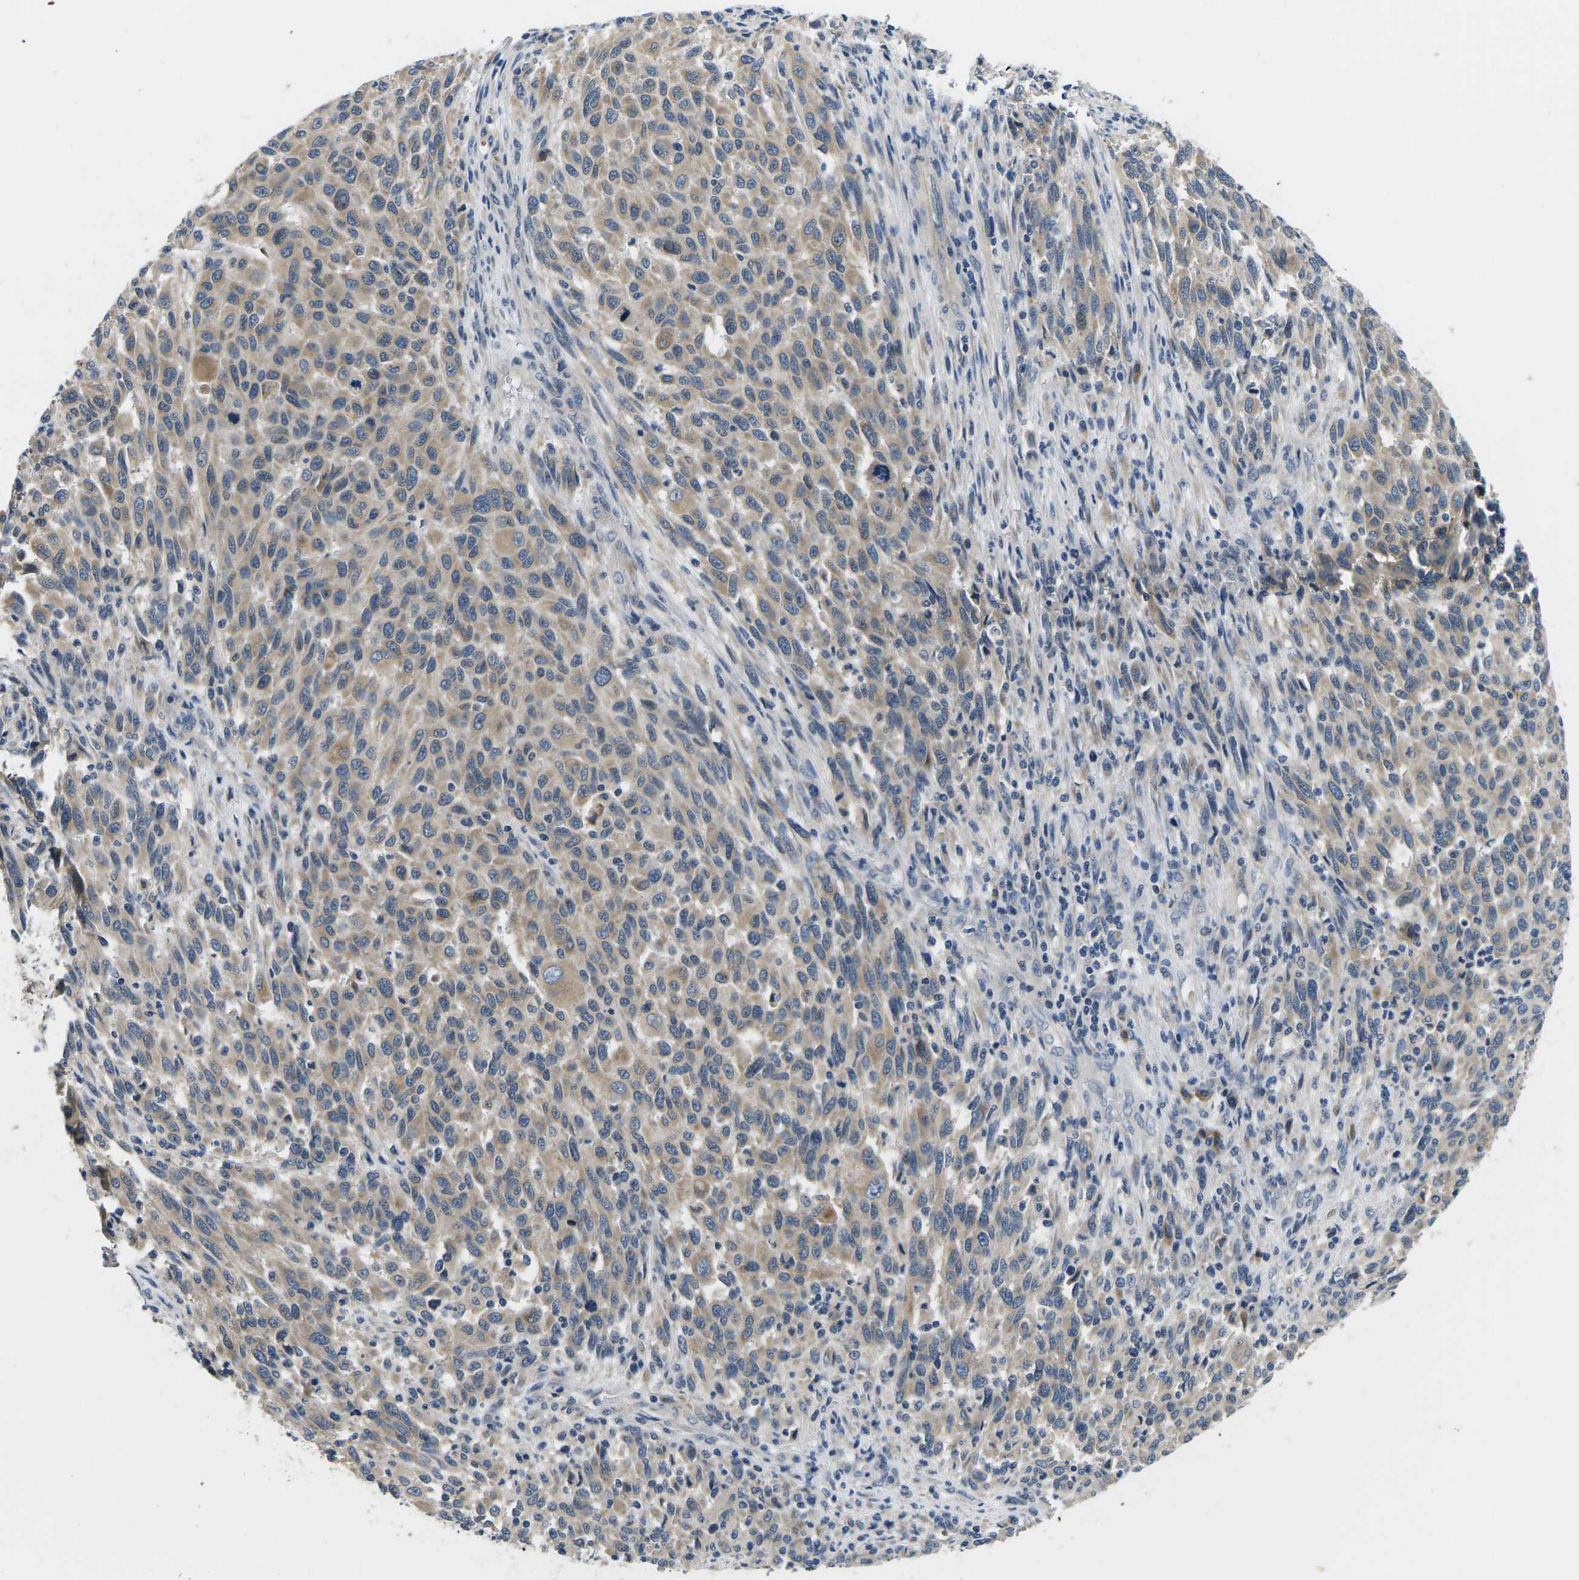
{"staining": {"intensity": "weak", "quantity": ">75%", "location": "cytoplasmic/membranous"}, "tissue": "melanoma", "cell_type": "Tumor cells", "image_type": "cancer", "snomed": [{"axis": "morphology", "description": "Malignant melanoma, Metastatic site"}, {"axis": "topography", "description": "Lymph node"}], "caption": "IHC micrograph of neoplastic tissue: melanoma stained using immunohistochemistry (IHC) exhibits low levels of weak protein expression localized specifically in the cytoplasmic/membranous of tumor cells, appearing as a cytoplasmic/membranous brown color.", "gene": "ERGIC3", "patient": {"sex": "male", "age": 61}}